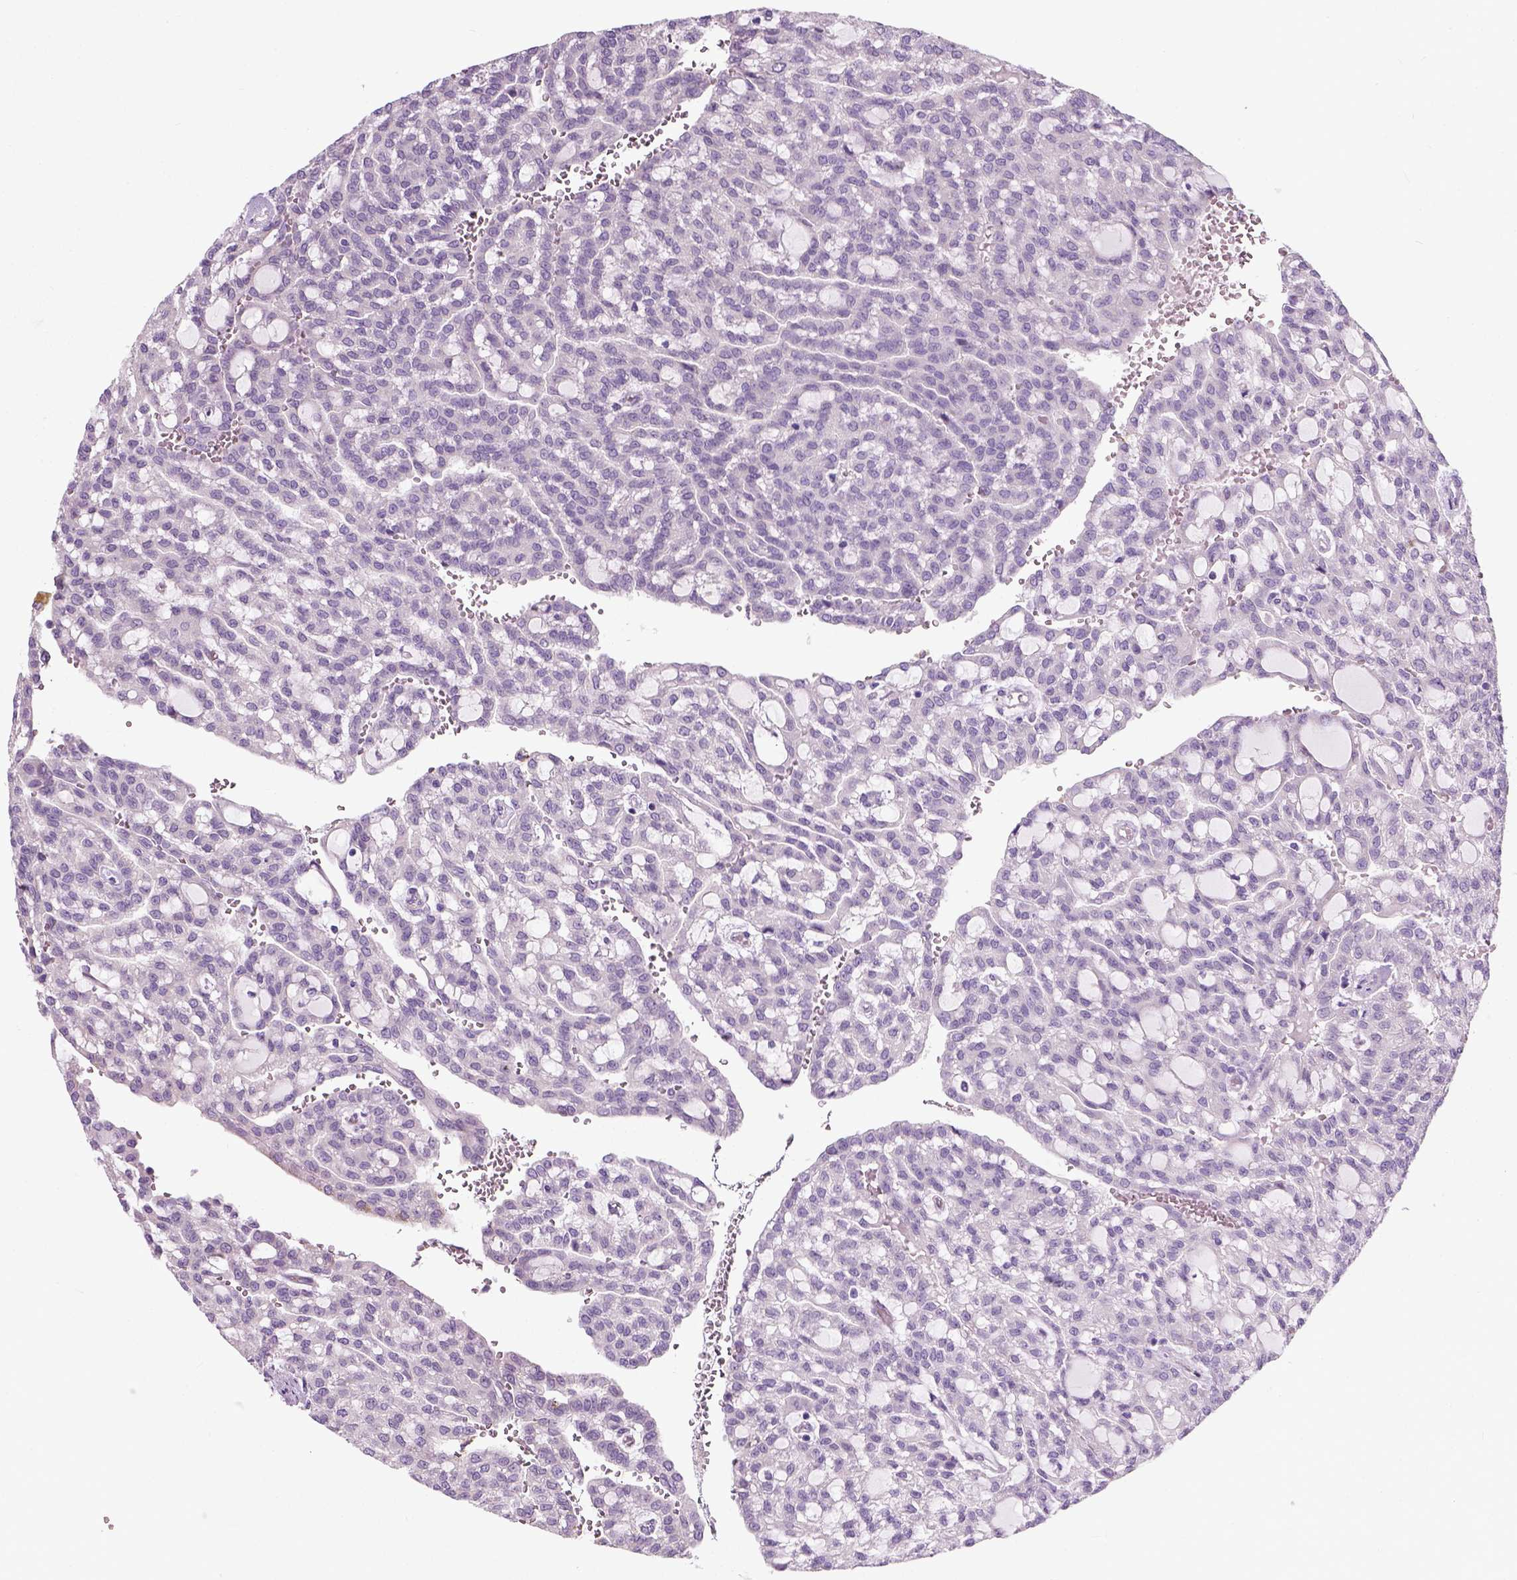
{"staining": {"intensity": "negative", "quantity": "none", "location": "none"}, "tissue": "renal cancer", "cell_type": "Tumor cells", "image_type": "cancer", "snomed": [{"axis": "morphology", "description": "Adenocarcinoma, NOS"}, {"axis": "topography", "description": "Kidney"}], "caption": "Immunohistochemistry (IHC) of renal cancer exhibits no expression in tumor cells. (DAB (3,3'-diaminobenzidine) immunohistochemistry with hematoxylin counter stain).", "gene": "TRIM72", "patient": {"sex": "male", "age": 63}}